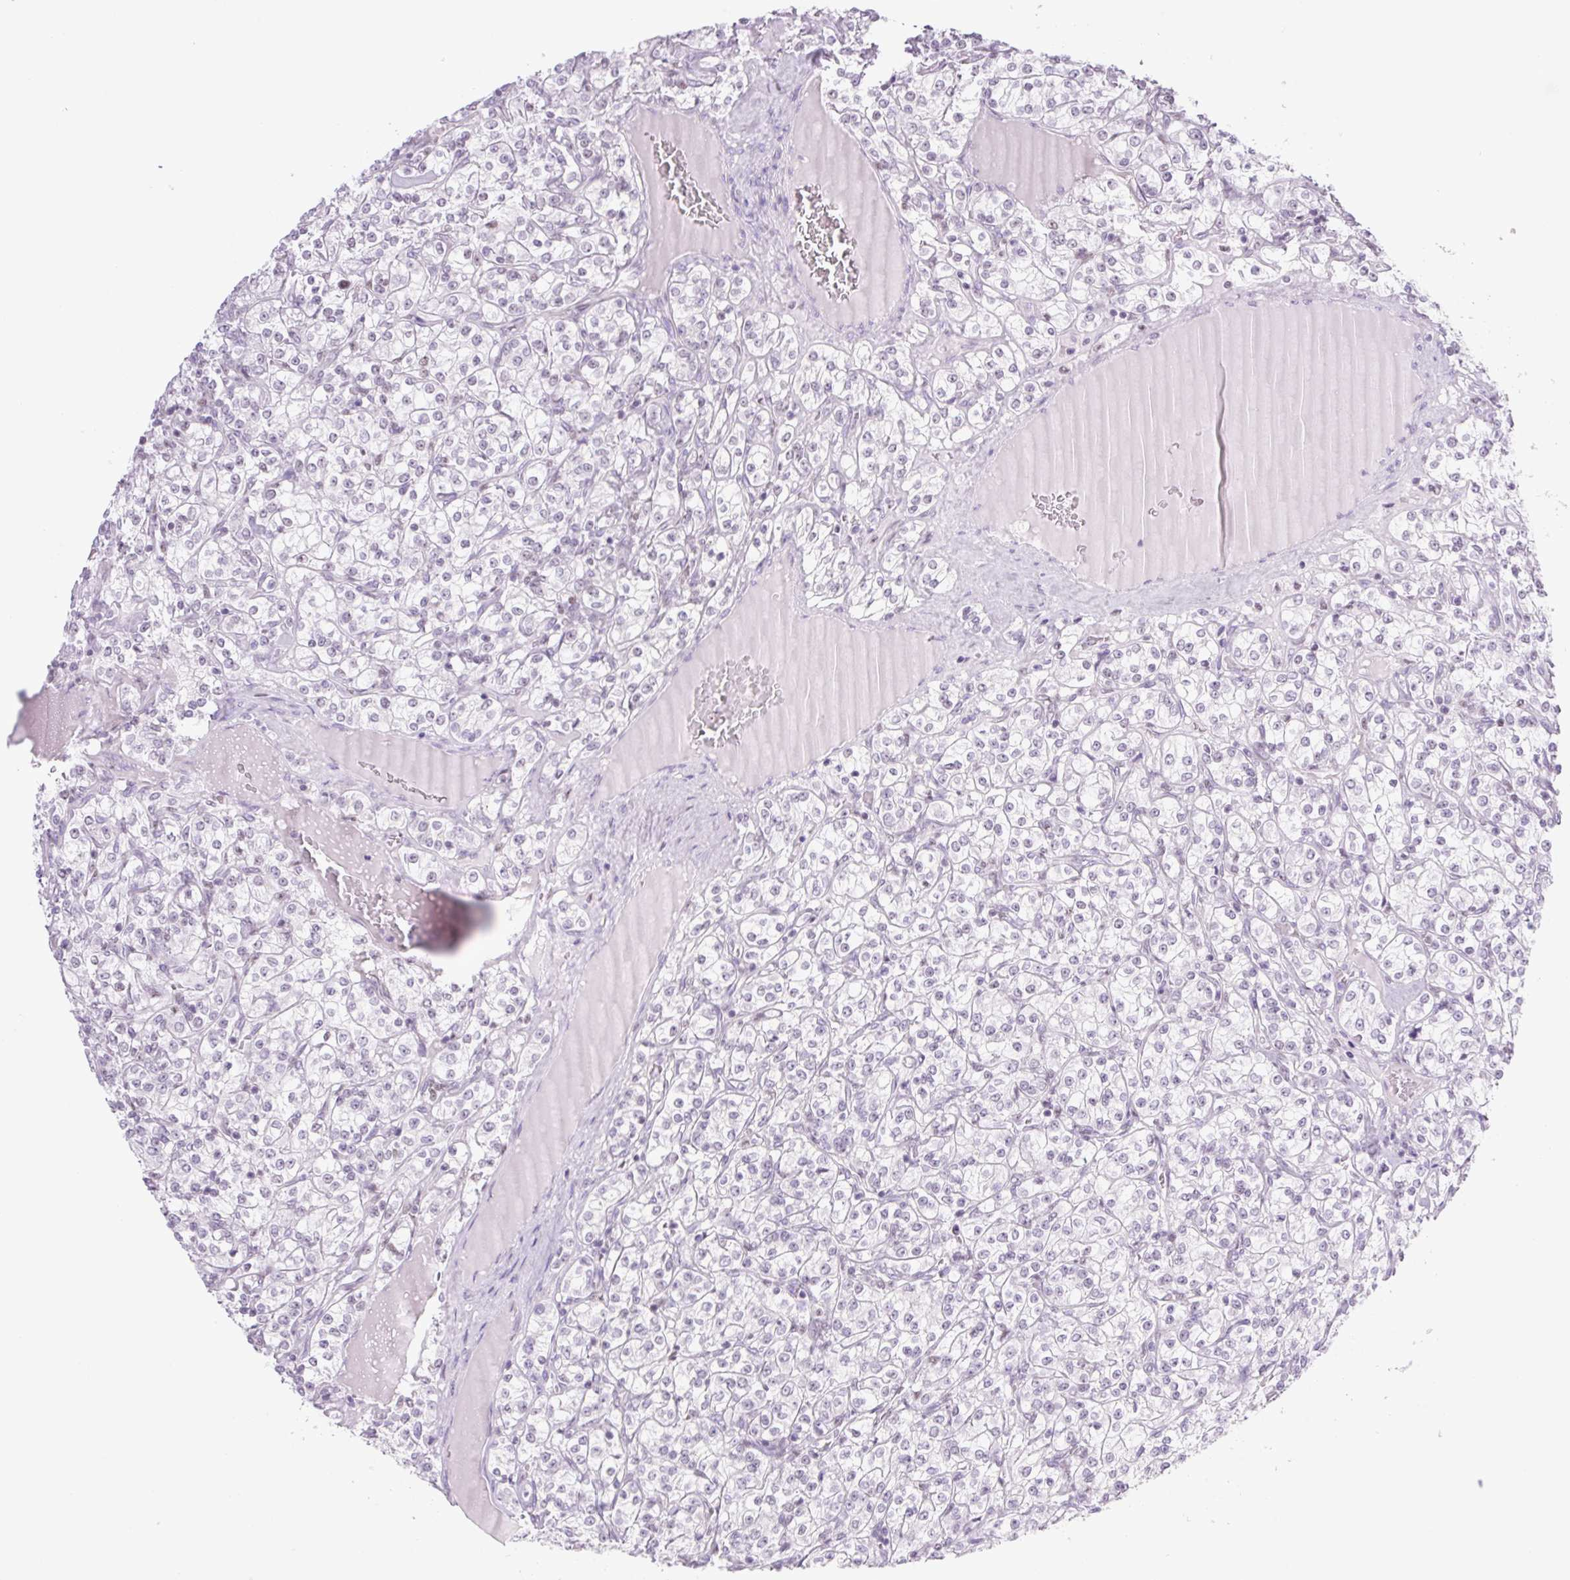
{"staining": {"intensity": "negative", "quantity": "none", "location": "none"}, "tissue": "renal cancer", "cell_type": "Tumor cells", "image_type": "cancer", "snomed": [{"axis": "morphology", "description": "Adenocarcinoma, NOS"}, {"axis": "topography", "description": "Kidney"}], "caption": "A high-resolution micrograph shows IHC staining of adenocarcinoma (renal), which shows no significant positivity in tumor cells.", "gene": "TLE3", "patient": {"sex": "male", "age": 77}}